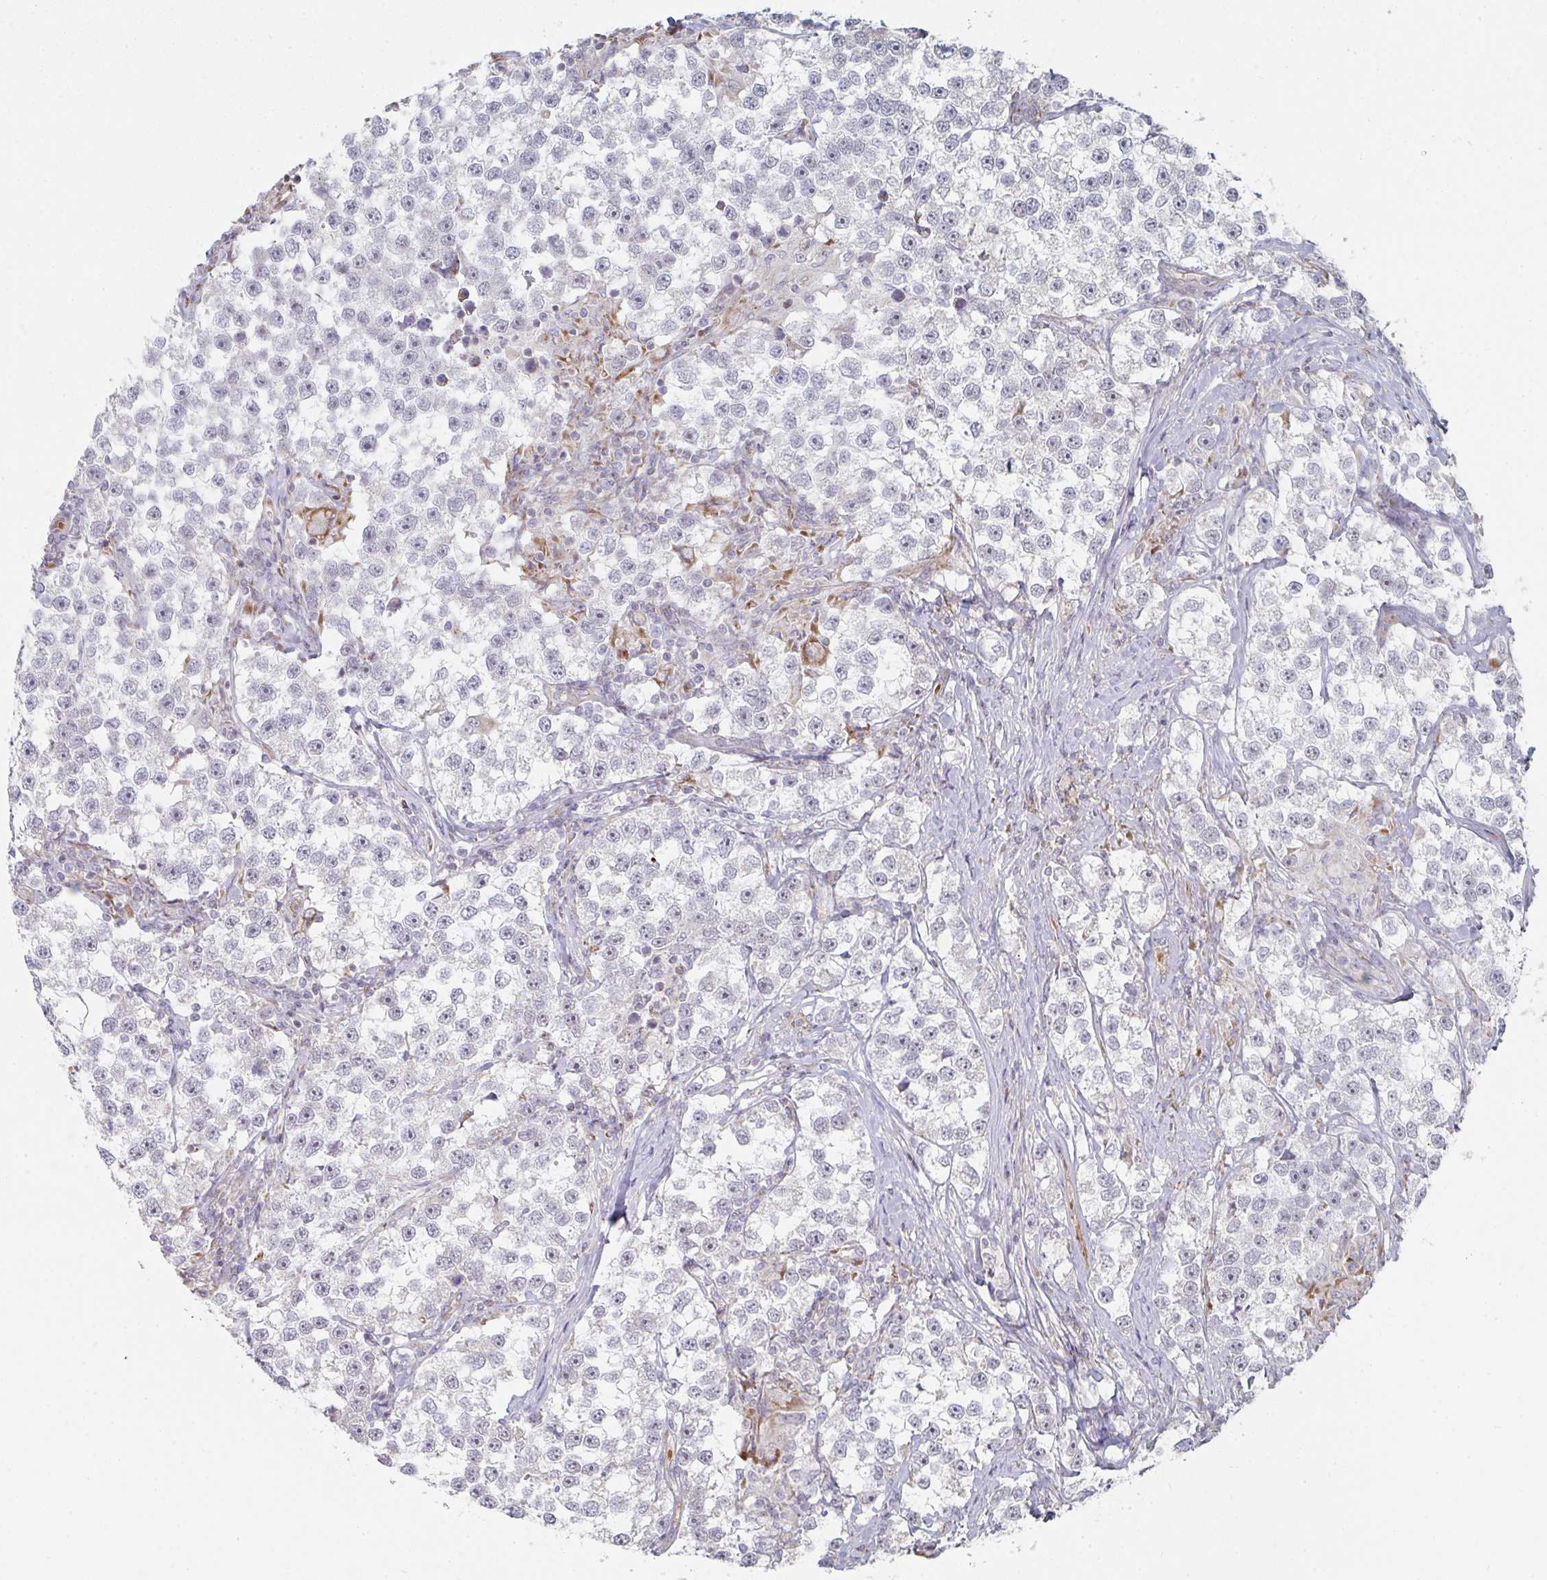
{"staining": {"intensity": "negative", "quantity": "none", "location": "none"}, "tissue": "testis cancer", "cell_type": "Tumor cells", "image_type": "cancer", "snomed": [{"axis": "morphology", "description": "Seminoma, NOS"}, {"axis": "topography", "description": "Testis"}], "caption": "IHC image of neoplastic tissue: seminoma (testis) stained with DAB displays no significant protein expression in tumor cells.", "gene": "ZNF526", "patient": {"sex": "male", "age": 46}}